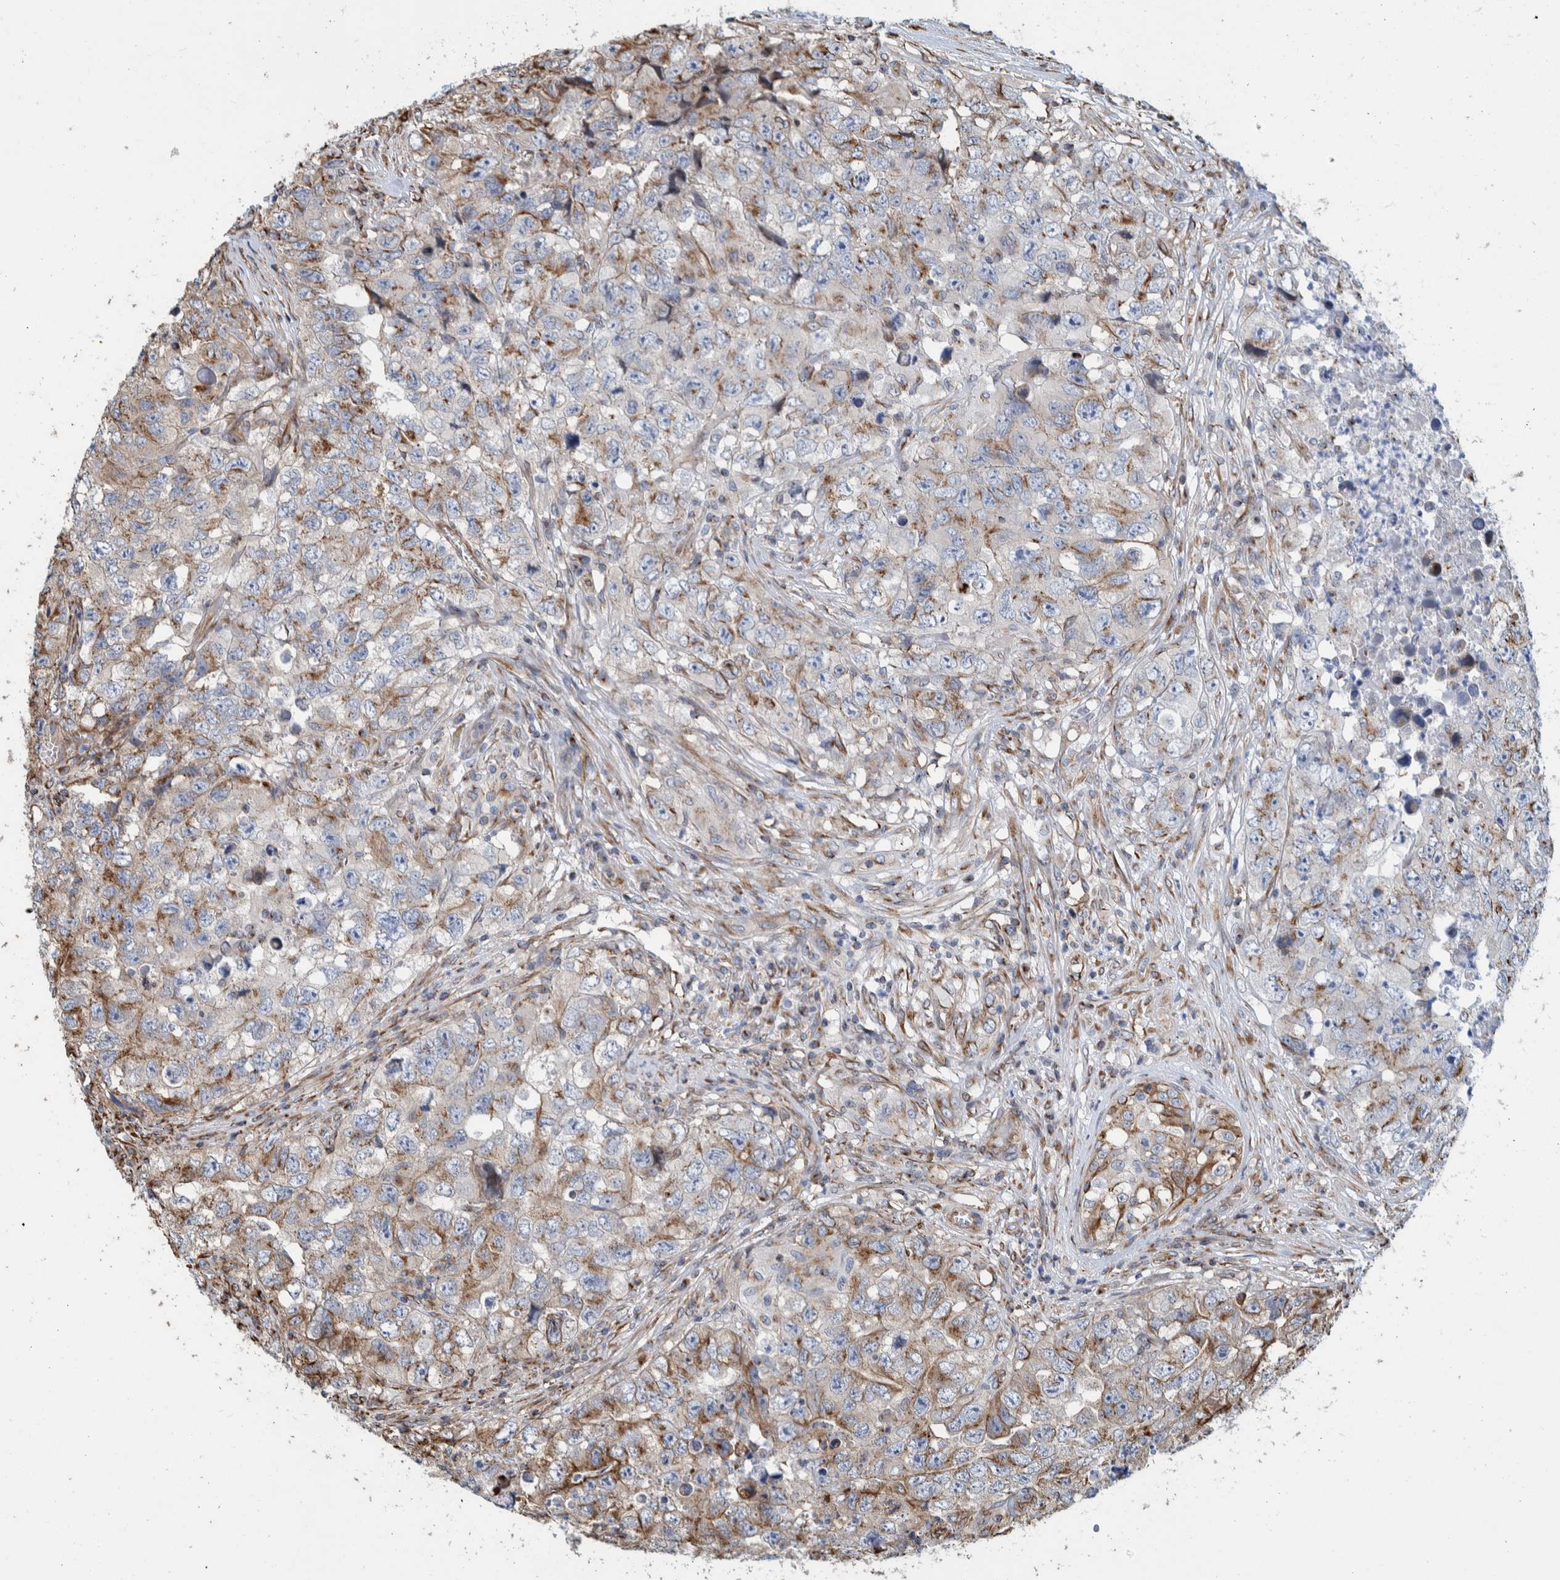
{"staining": {"intensity": "moderate", "quantity": "25%-75%", "location": "cytoplasmic/membranous"}, "tissue": "testis cancer", "cell_type": "Tumor cells", "image_type": "cancer", "snomed": [{"axis": "morphology", "description": "Seminoma, NOS"}, {"axis": "morphology", "description": "Carcinoma, Embryonal, NOS"}, {"axis": "topography", "description": "Testis"}], "caption": "Protein expression analysis of human testis cancer reveals moderate cytoplasmic/membranous expression in about 25%-75% of tumor cells.", "gene": "CCDC57", "patient": {"sex": "male", "age": 43}}